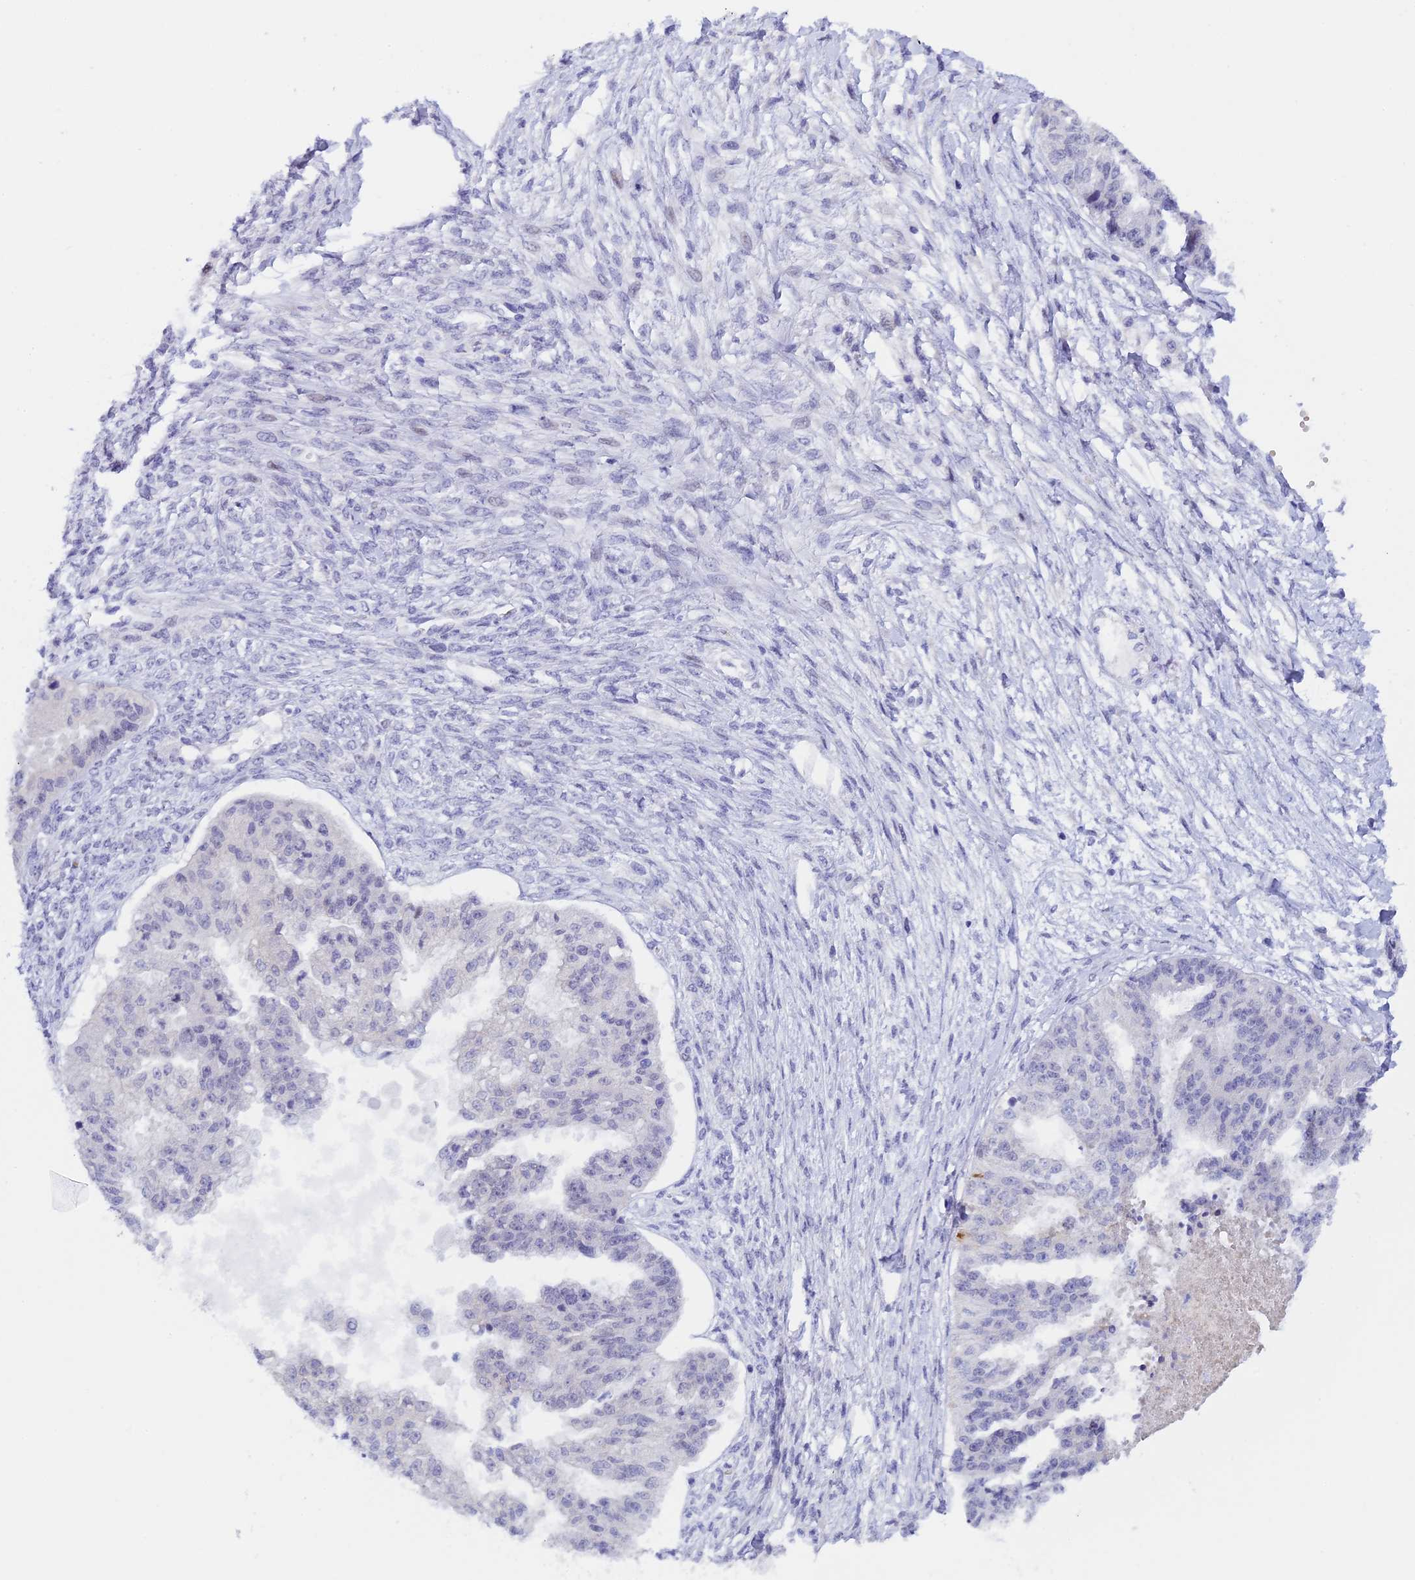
{"staining": {"intensity": "negative", "quantity": "none", "location": "none"}, "tissue": "ovarian cancer", "cell_type": "Tumor cells", "image_type": "cancer", "snomed": [{"axis": "morphology", "description": "Cystadenocarcinoma, serous, NOS"}, {"axis": "topography", "description": "Ovary"}], "caption": "Image shows no significant protein expression in tumor cells of ovarian cancer.", "gene": "RASGEF1B", "patient": {"sex": "female", "age": 58}}